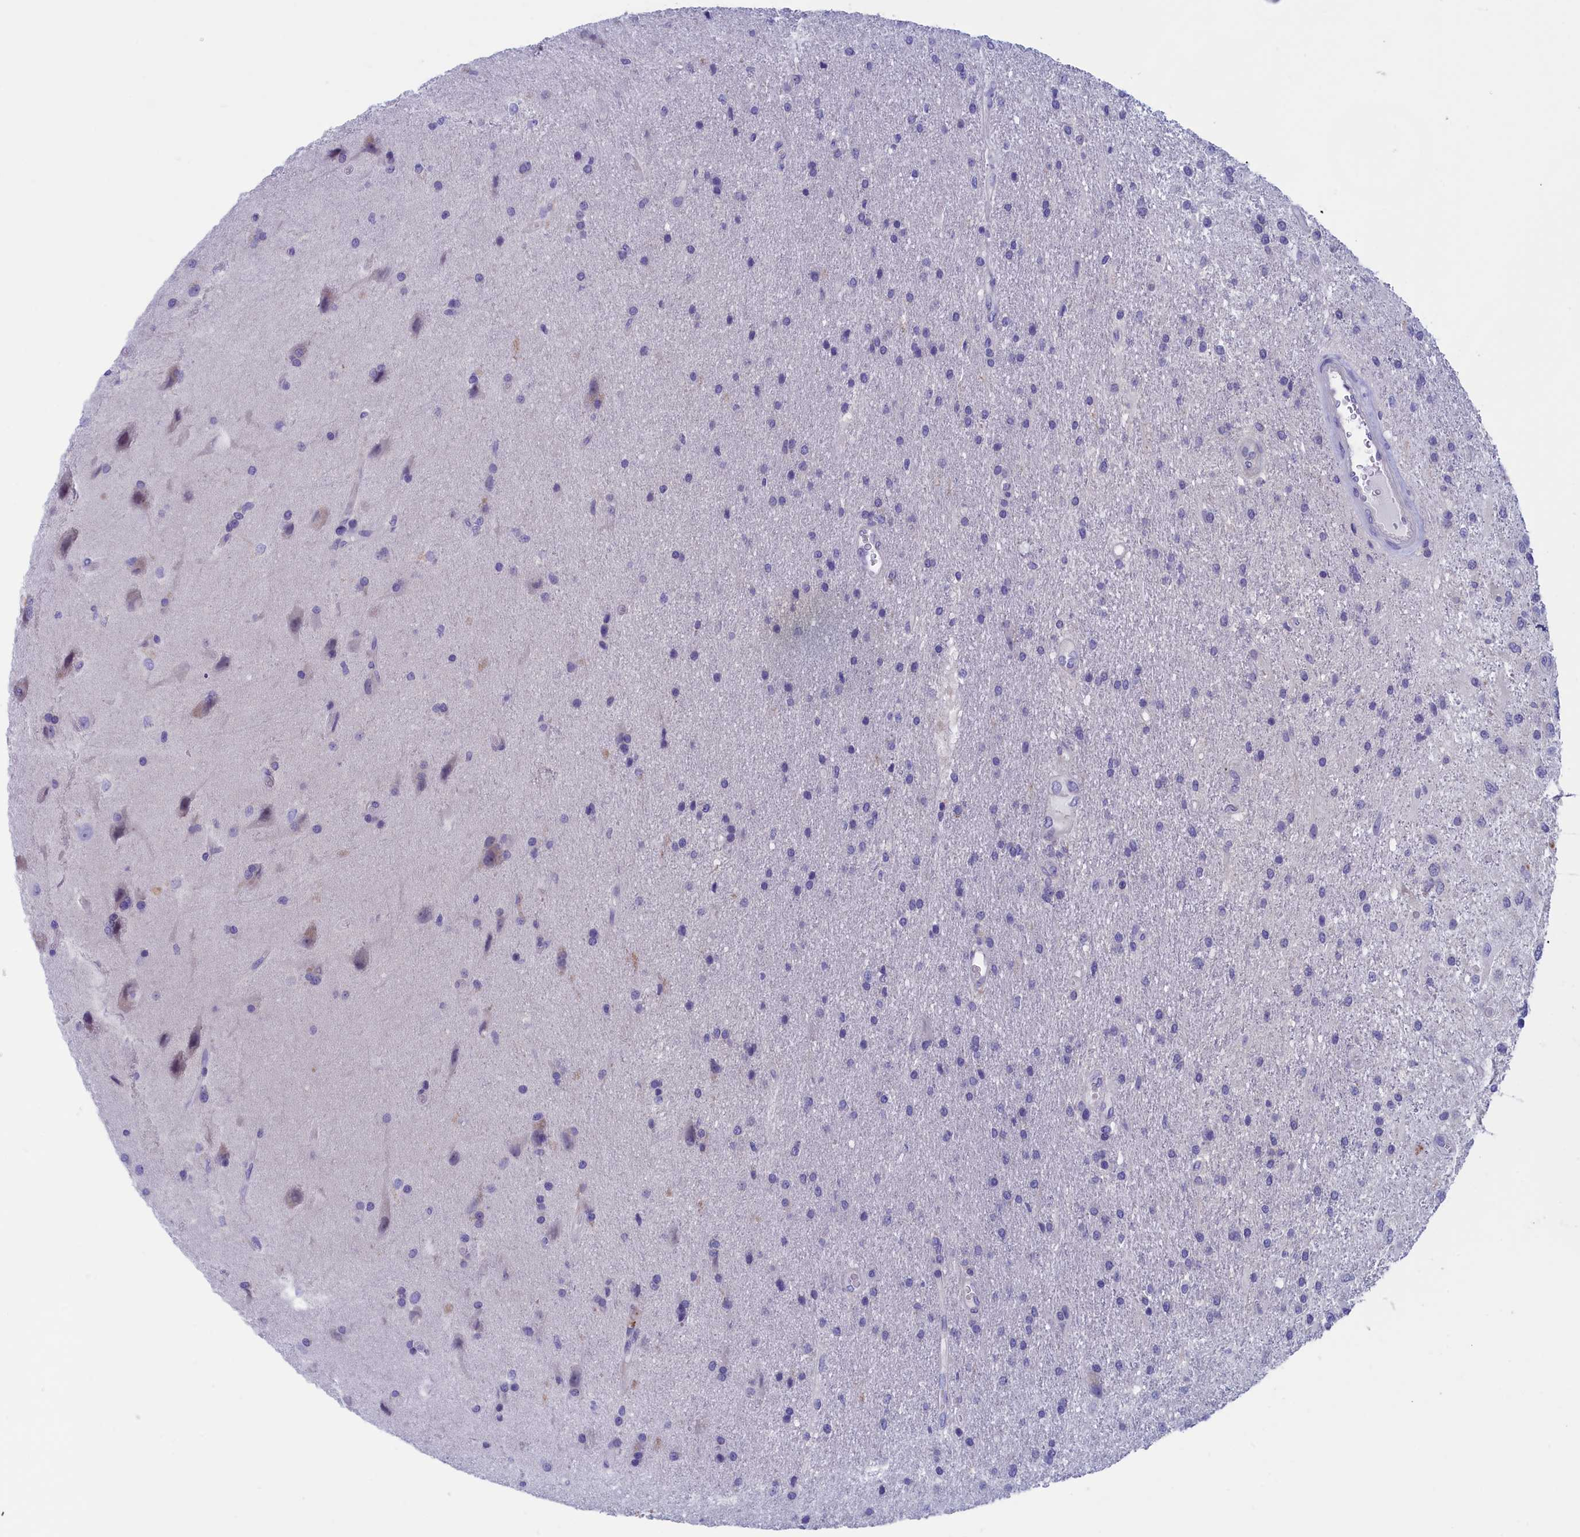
{"staining": {"intensity": "negative", "quantity": "none", "location": "none"}, "tissue": "glioma", "cell_type": "Tumor cells", "image_type": "cancer", "snomed": [{"axis": "morphology", "description": "Glioma, malignant, Low grade"}, {"axis": "topography", "description": "Brain"}], "caption": "Tumor cells are negative for protein expression in human glioma.", "gene": "VPS35L", "patient": {"sex": "male", "age": 66}}